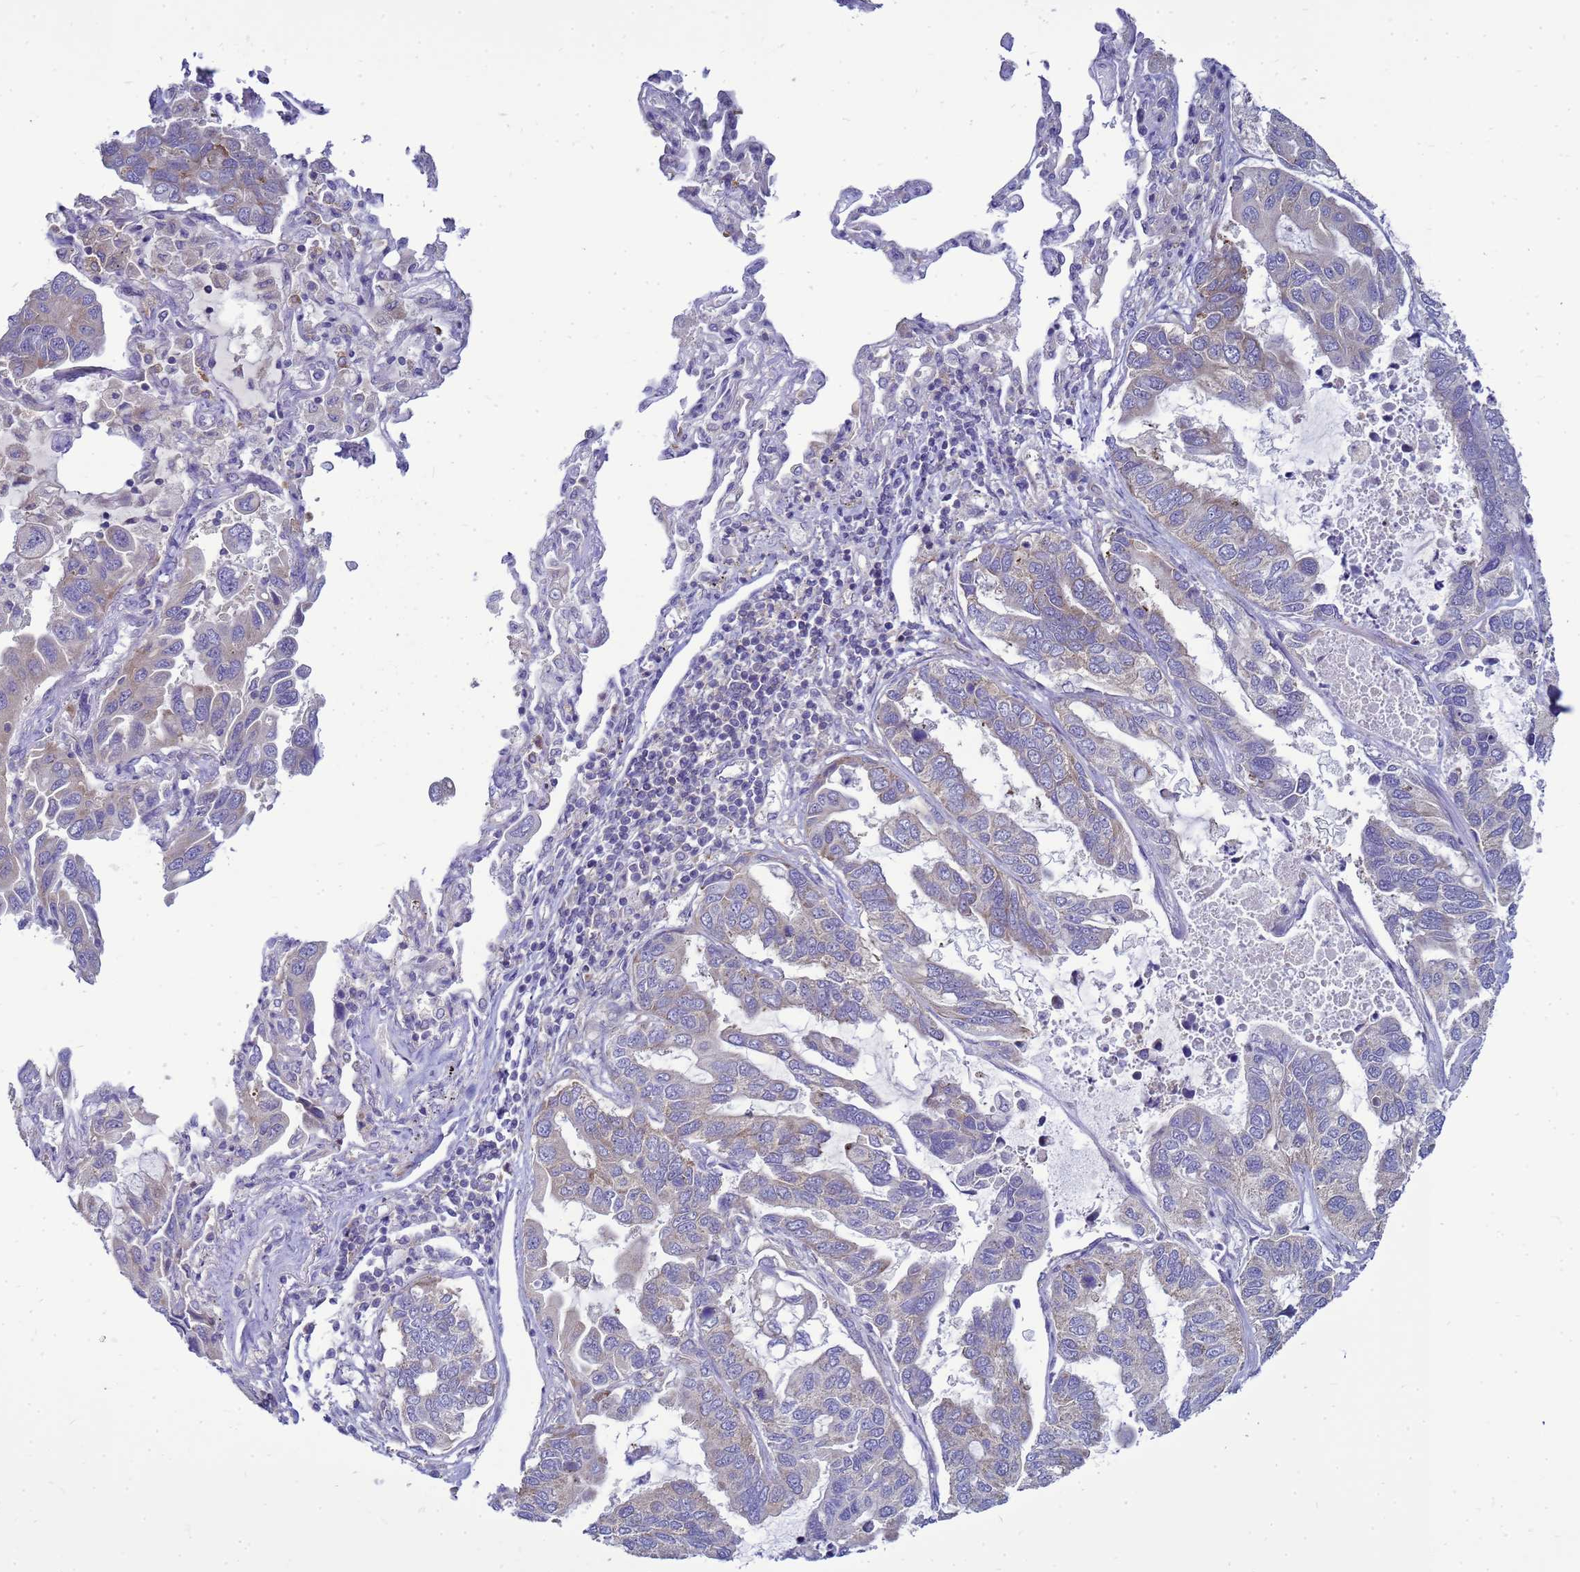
{"staining": {"intensity": "weak", "quantity": "<25%", "location": "cytoplasmic/membranous"}, "tissue": "lung cancer", "cell_type": "Tumor cells", "image_type": "cancer", "snomed": [{"axis": "morphology", "description": "Adenocarcinoma, NOS"}, {"axis": "topography", "description": "Lung"}], "caption": "There is no significant expression in tumor cells of lung cancer (adenocarcinoma). (Brightfield microscopy of DAB immunohistochemistry at high magnification).", "gene": "MON1B", "patient": {"sex": "male", "age": 64}}